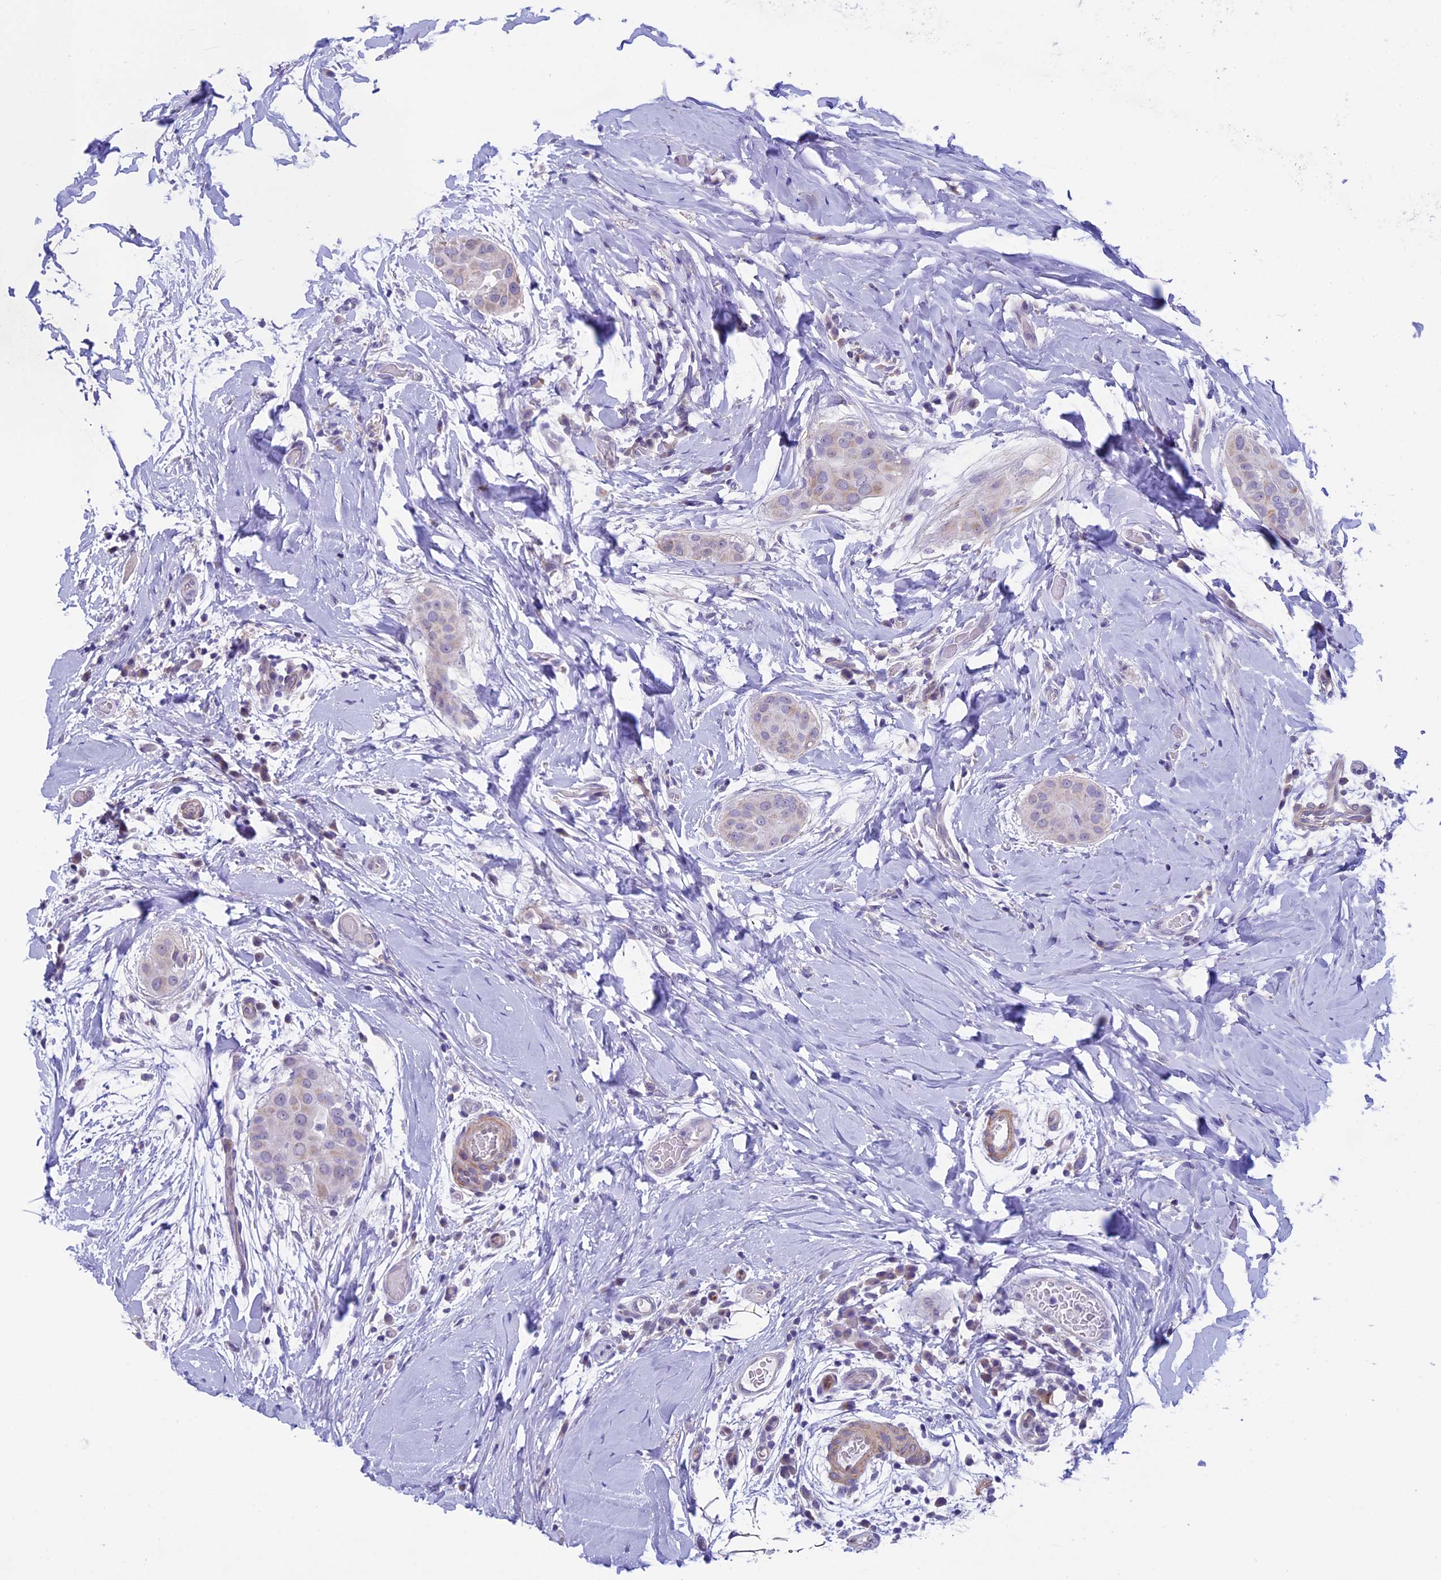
{"staining": {"intensity": "negative", "quantity": "none", "location": "none"}, "tissue": "thyroid cancer", "cell_type": "Tumor cells", "image_type": "cancer", "snomed": [{"axis": "morphology", "description": "Papillary adenocarcinoma, NOS"}, {"axis": "topography", "description": "Thyroid gland"}], "caption": "Immunohistochemical staining of human papillary adenocarcinoma (thyroid) demonstrates no significant expression in tumor cells.", "gene": "IGSF6", "patient": {"sex": "male", "age": 33}}